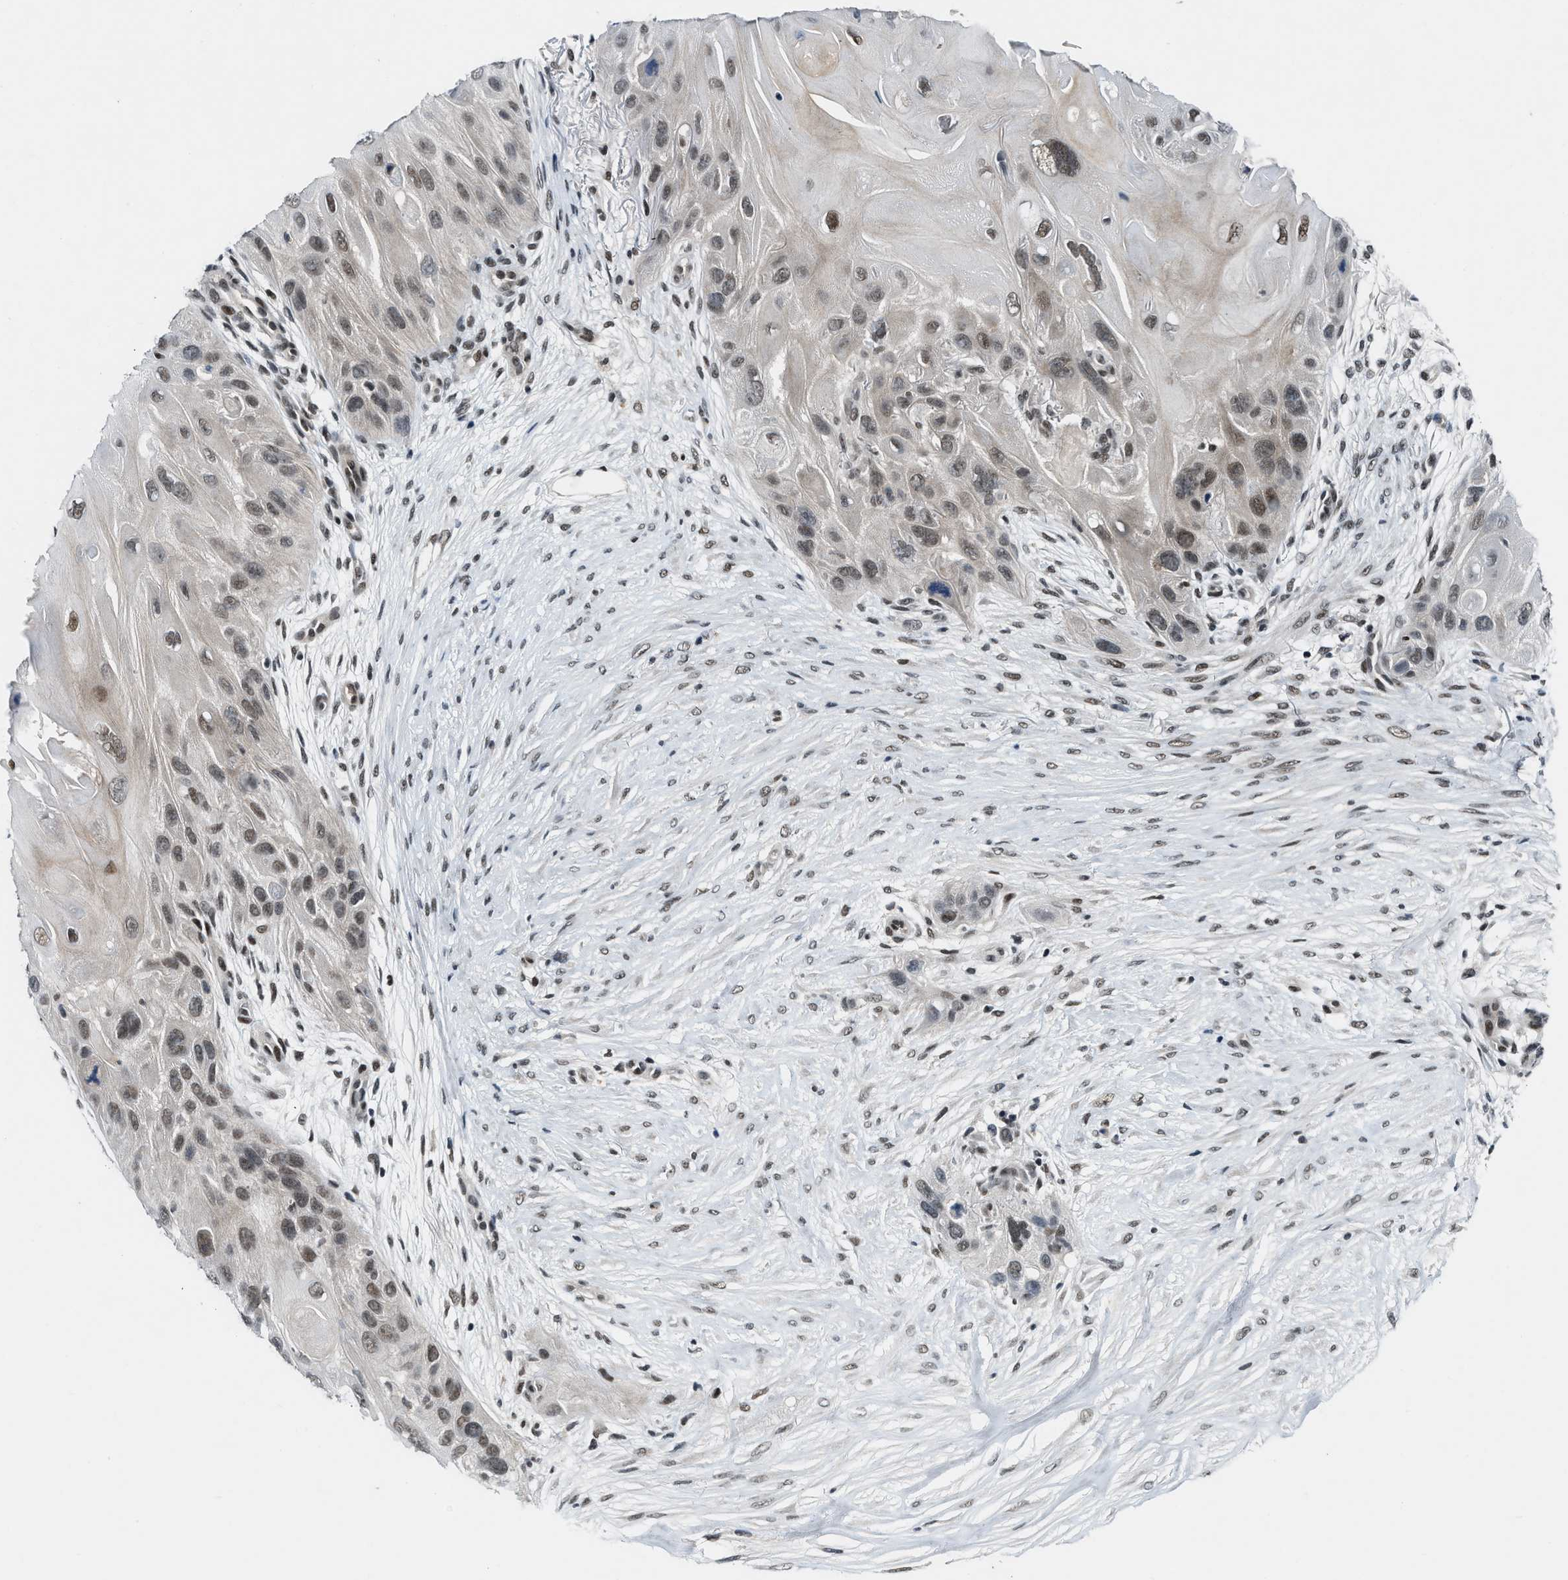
{"staining": {"intensity": "moderate", "quantity": ">75%", "location": "nuclear"}, "tissue": "skin cancer", "cell_type": "Tumor cells", "image_type": "cancer", "snomed": [{"axis": "morphology", "description": "Squamous cell carcinoma, NOS"}, {"axis": "topography", "description": "Skin"}], "caption": "The micrograph demonstrates a brown stain indicating the presence of a protein in the nuclear of tumor cells in squamous cell carcinoma (skin). (Stains: DAB in brown, nuclei in blue, Microscopy: brightfield microscopy at high magnification).", "gene": "NCOA1", "patient": {"sex": "female", "age": 77}}